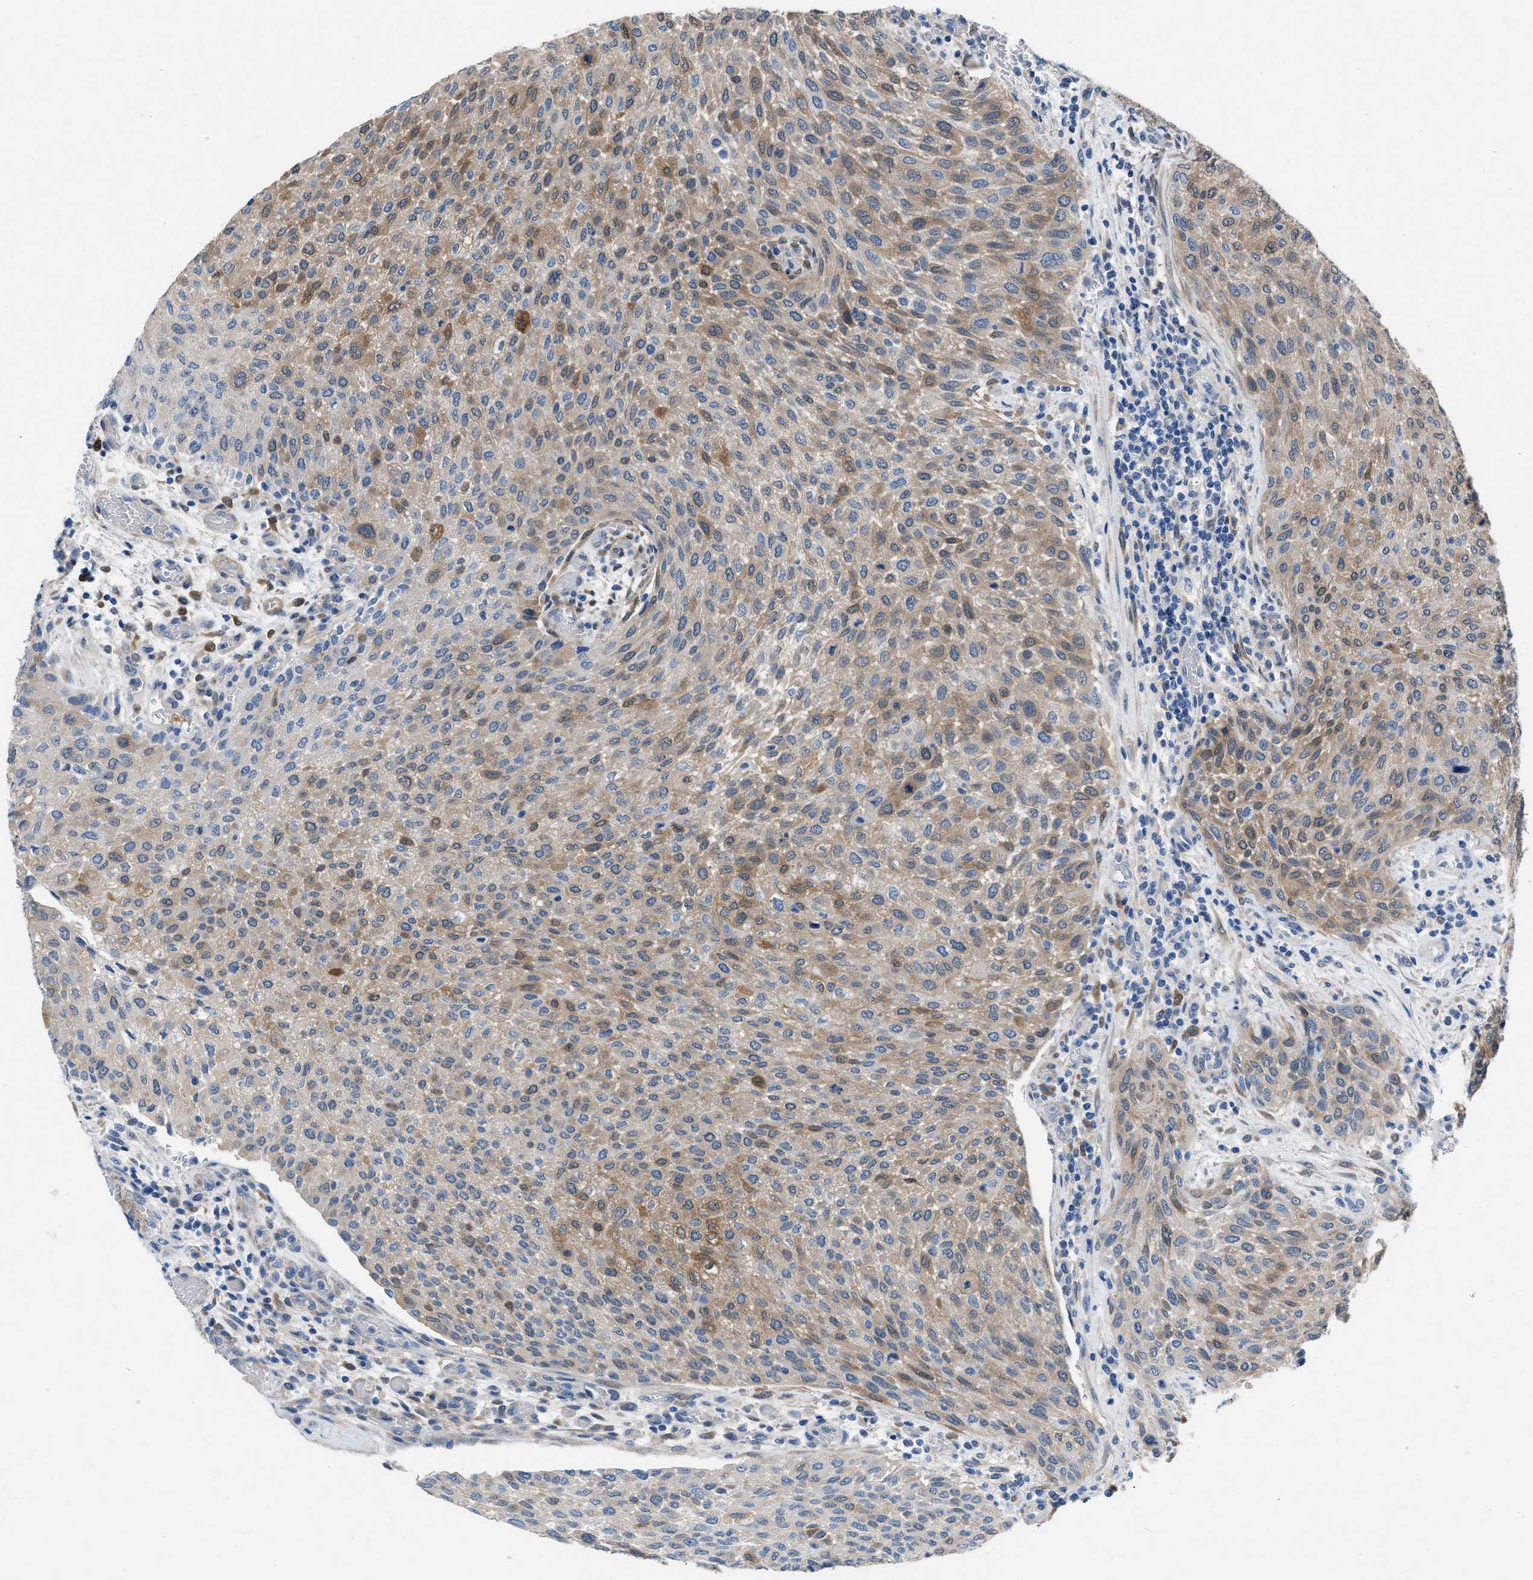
{"staining": {"intensity": "moderate", "quantity": "25%-75%", "location": "cytoplasmic/membranous"}, "tissue": "urothelial cancer", "cell_type": "Tumor cells", "image_type": "cancer", "snomed": [{"axis": "morphology", "description": "Urothelial carcinoma, Low grade"}, {"axis": "morphology", "description": "Urothelial carcinoma, High grade"}, {"axis": "topography", "description": "Urinary bladder"}], "caption": "A micrograph of urothelial cancer stained for a protein displays moderate cytoplasmic/membranous brown staining in tumor cells.", "gene": "RBP1", "patient": {"sex": "male", "age": 35}}